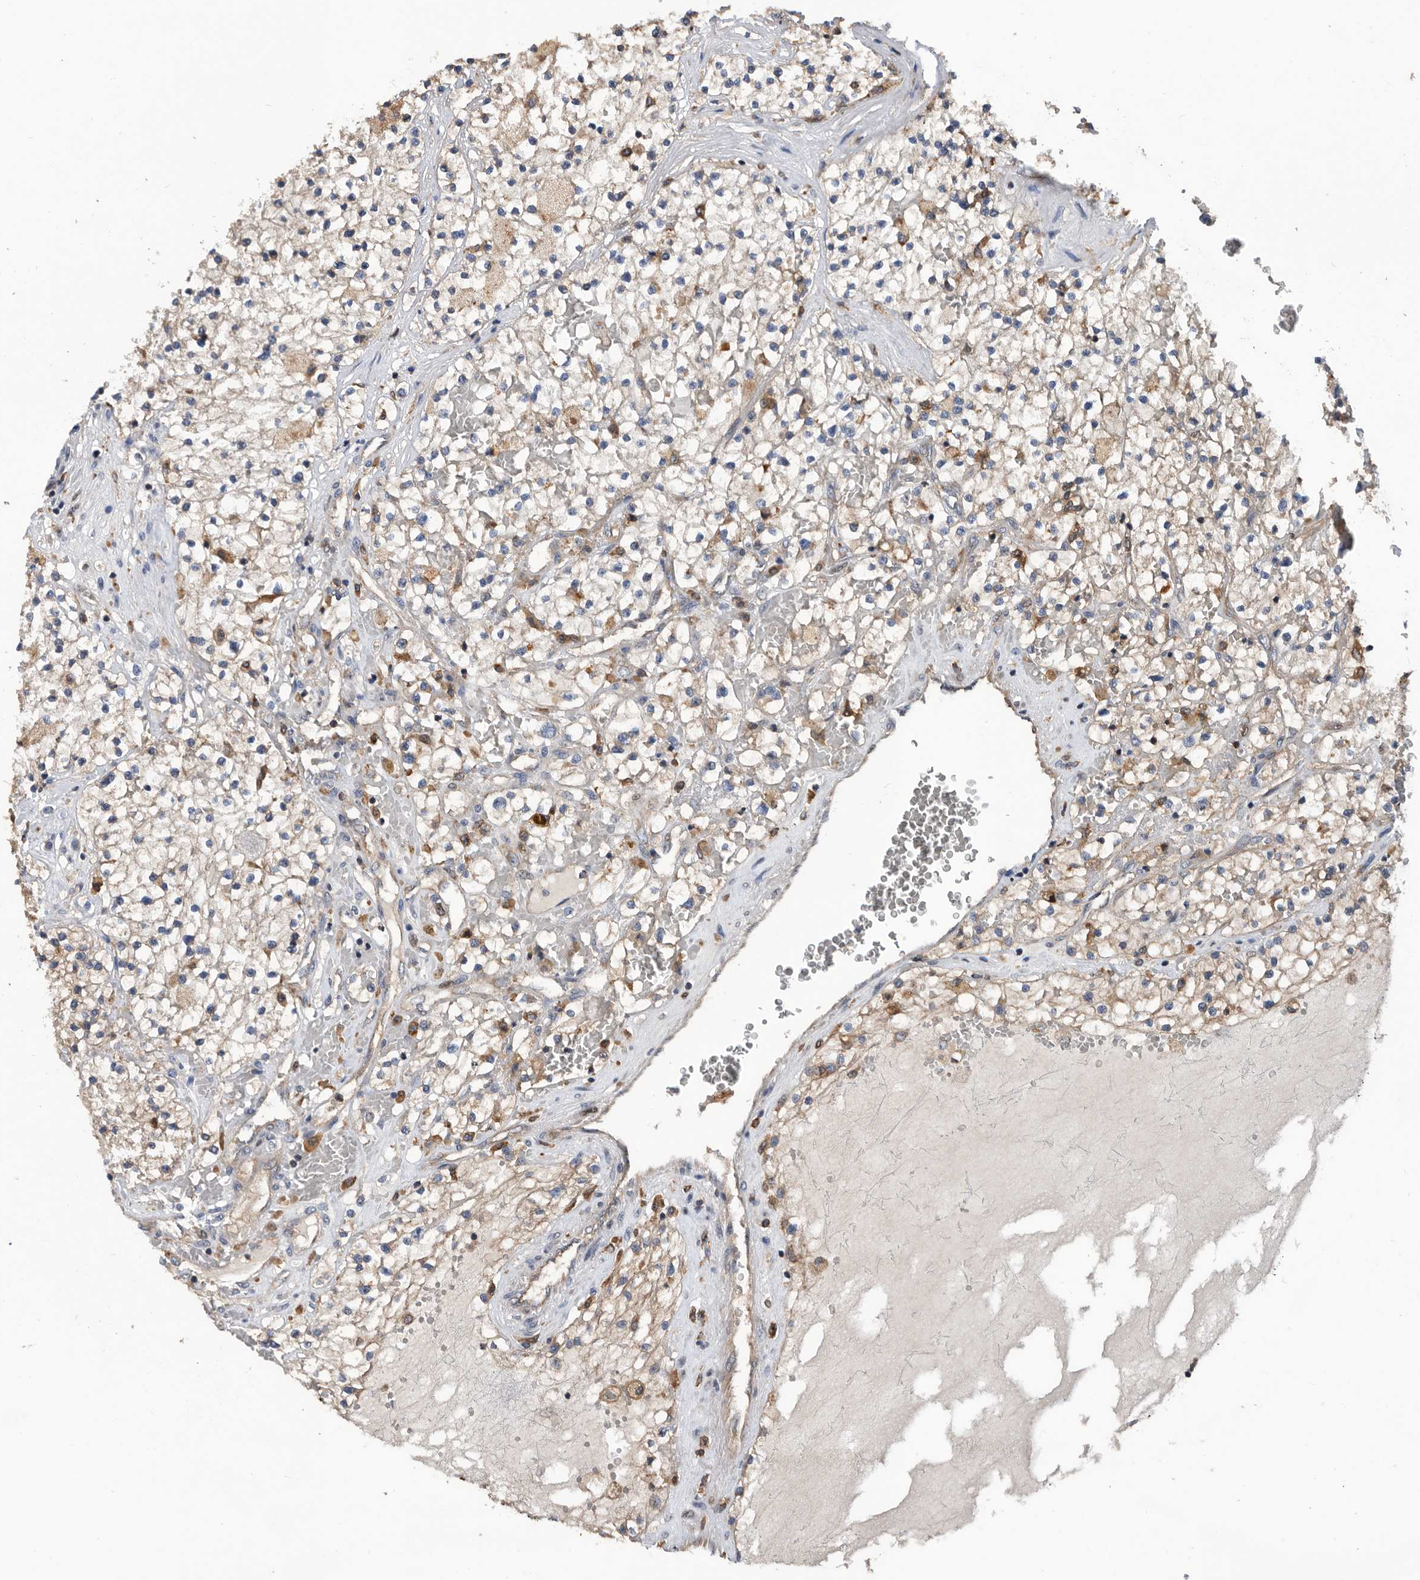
{"staining": {"intensity": "weak", "quantity": "25%-75%", "location": "cytoplasmic/membranous"}, "tissue": "renal cancer", "cell_type": "Tumor cells", "image_type": "cancer", "snomed": [{"axis": "morphology", "description": "Normal tissue, NOS"}, {"axis": "morphology", "description": "Adenocarcinoma, NOS"}, {"axis": "topography", "description": "Kidney"}], "caption": "Human renal cancer stained with a protein marker displays weak staining in tumor cells.", "gene": "ATAD2", "patient": {"sex": "male", "age": 68}}